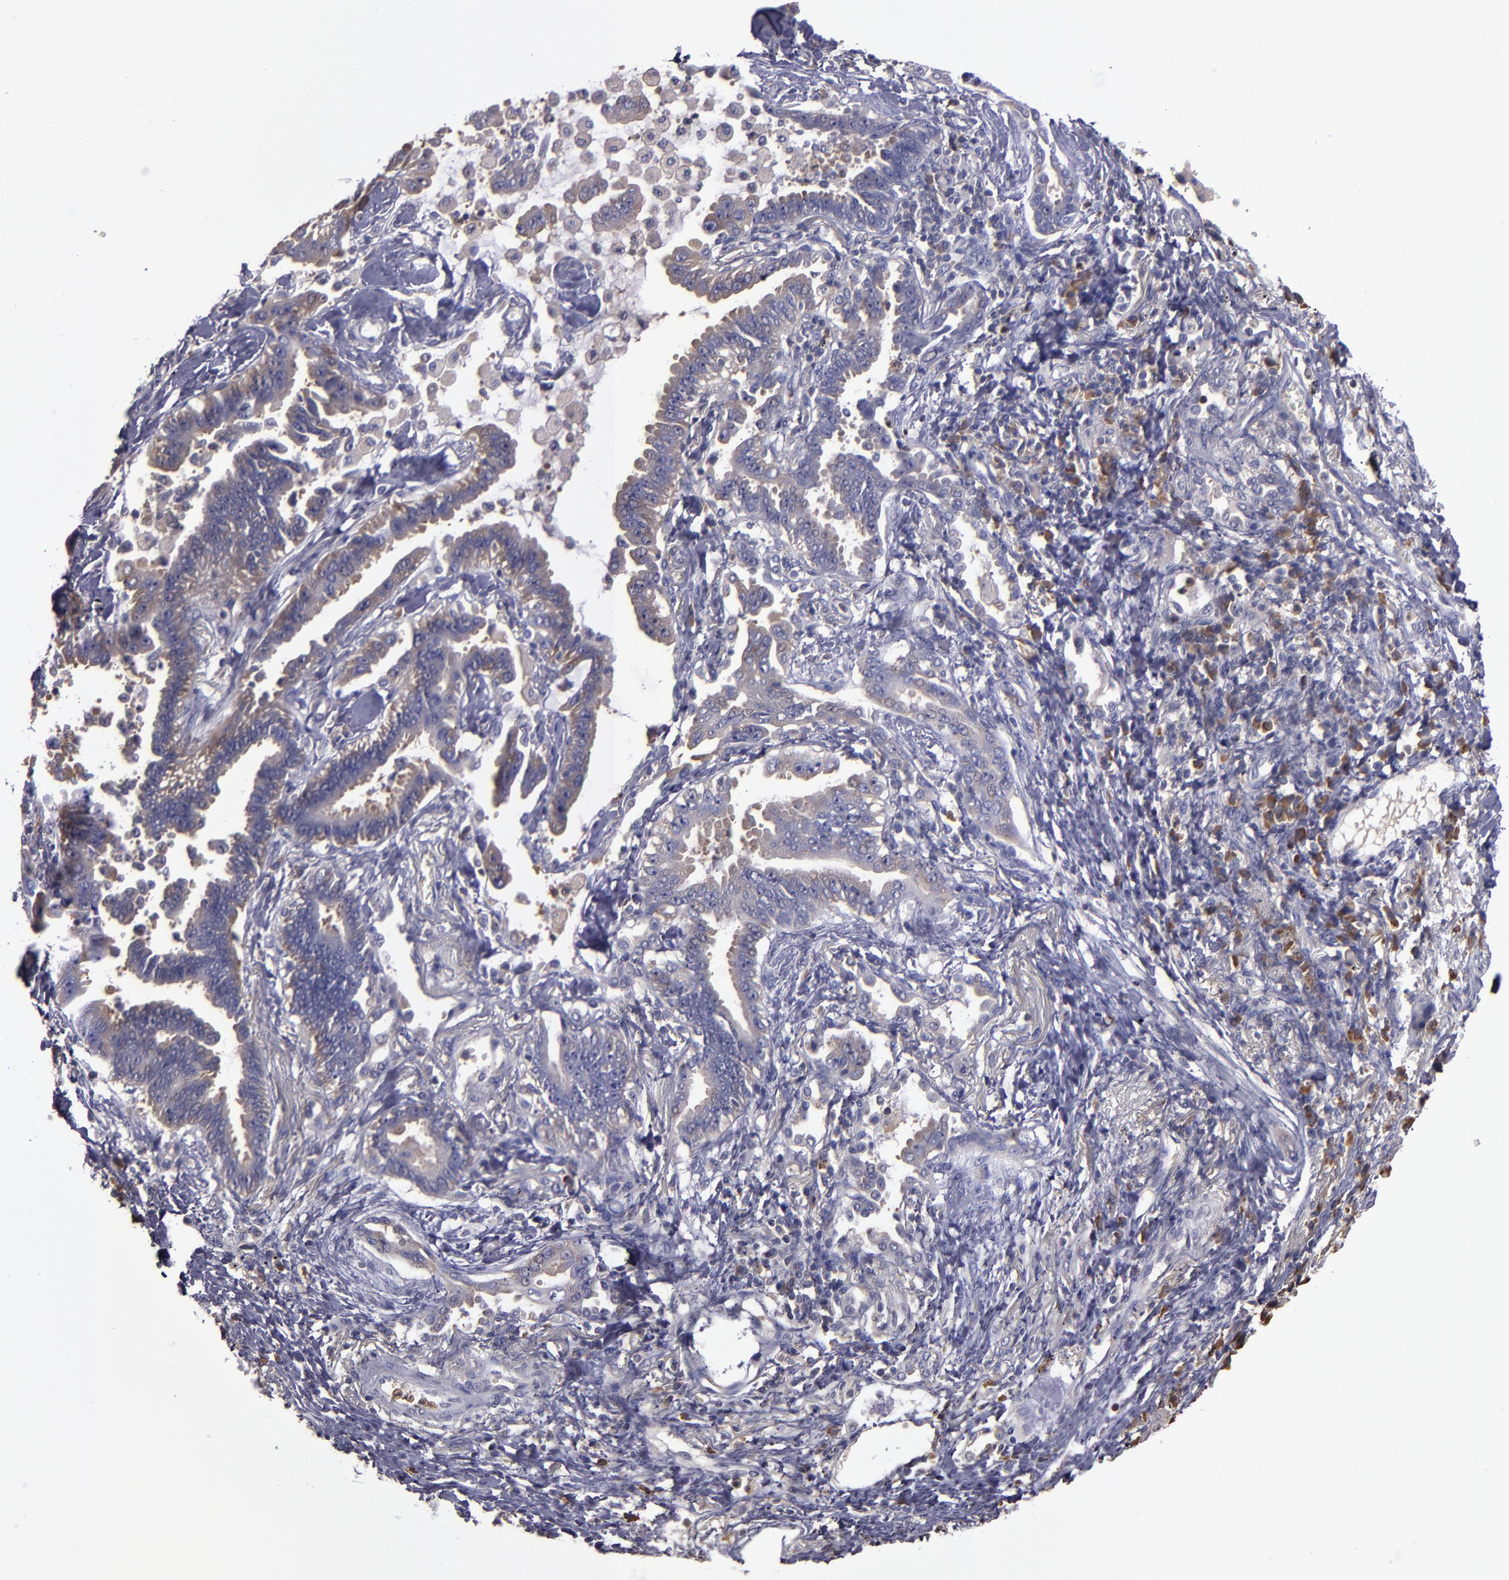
{"staining": {"intensity": "weak", "quantity": "25%-75%", "location": "cytoplasmic/membranous"}, "tissue": "lung cancer", "cell_type": "Tumor cells", "image_type": "cancer", "snomed": [{"axis": "morphology", "description": "Adenocarcinoma, NOS"}, {"axis": "topography", "description": "Lung"}], "caption": "Immunohistochemical staining of lung cancer (adenocarcinoma) demonstrates weak cytoplasmic/membranous protein staining in approximately 25%-75% of tumor cells.", "gene": "CARS1", "patient": {"sex": "female", "age": 64}}